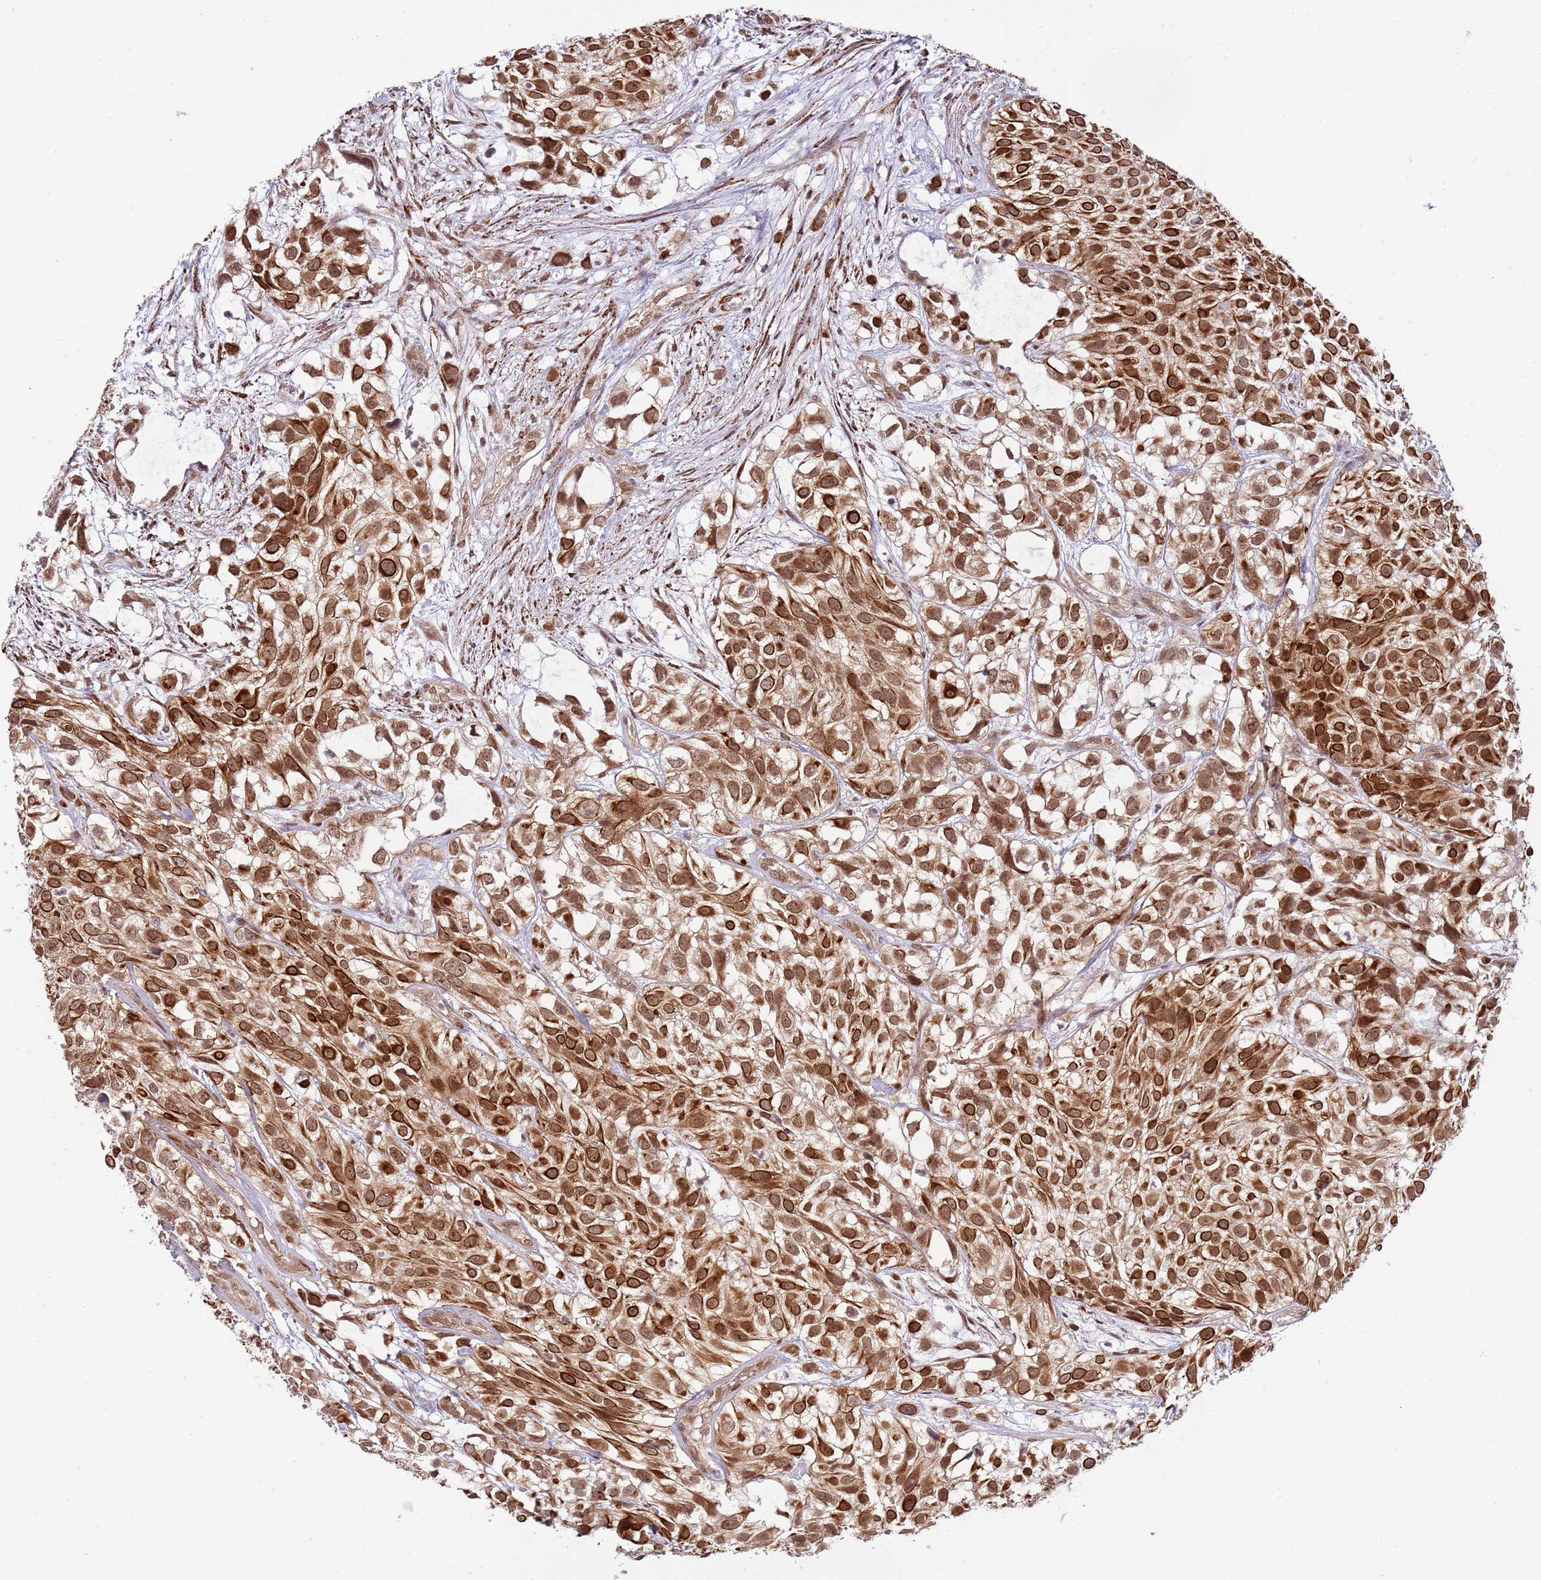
{"staining": {"intensity": "strong", "quantity": ">75%", "location": "cytoplasmic/membranous,nuclear"}, "tissue": "urothelial cancer", "cell_type": "Tumor cells", "image_type": "cancer", "snomed": [{"axis": "morphology", "description": "Urothelial carcinoma, High grade"}, {"axis": "topography", "description": "Urinary bladder"}], "caption": "Urothelial cancer stained with a protein marker displays strong staining in tumor cells.", "gene": "CHD1", "patient": {"sex": "male", "age": 56}}